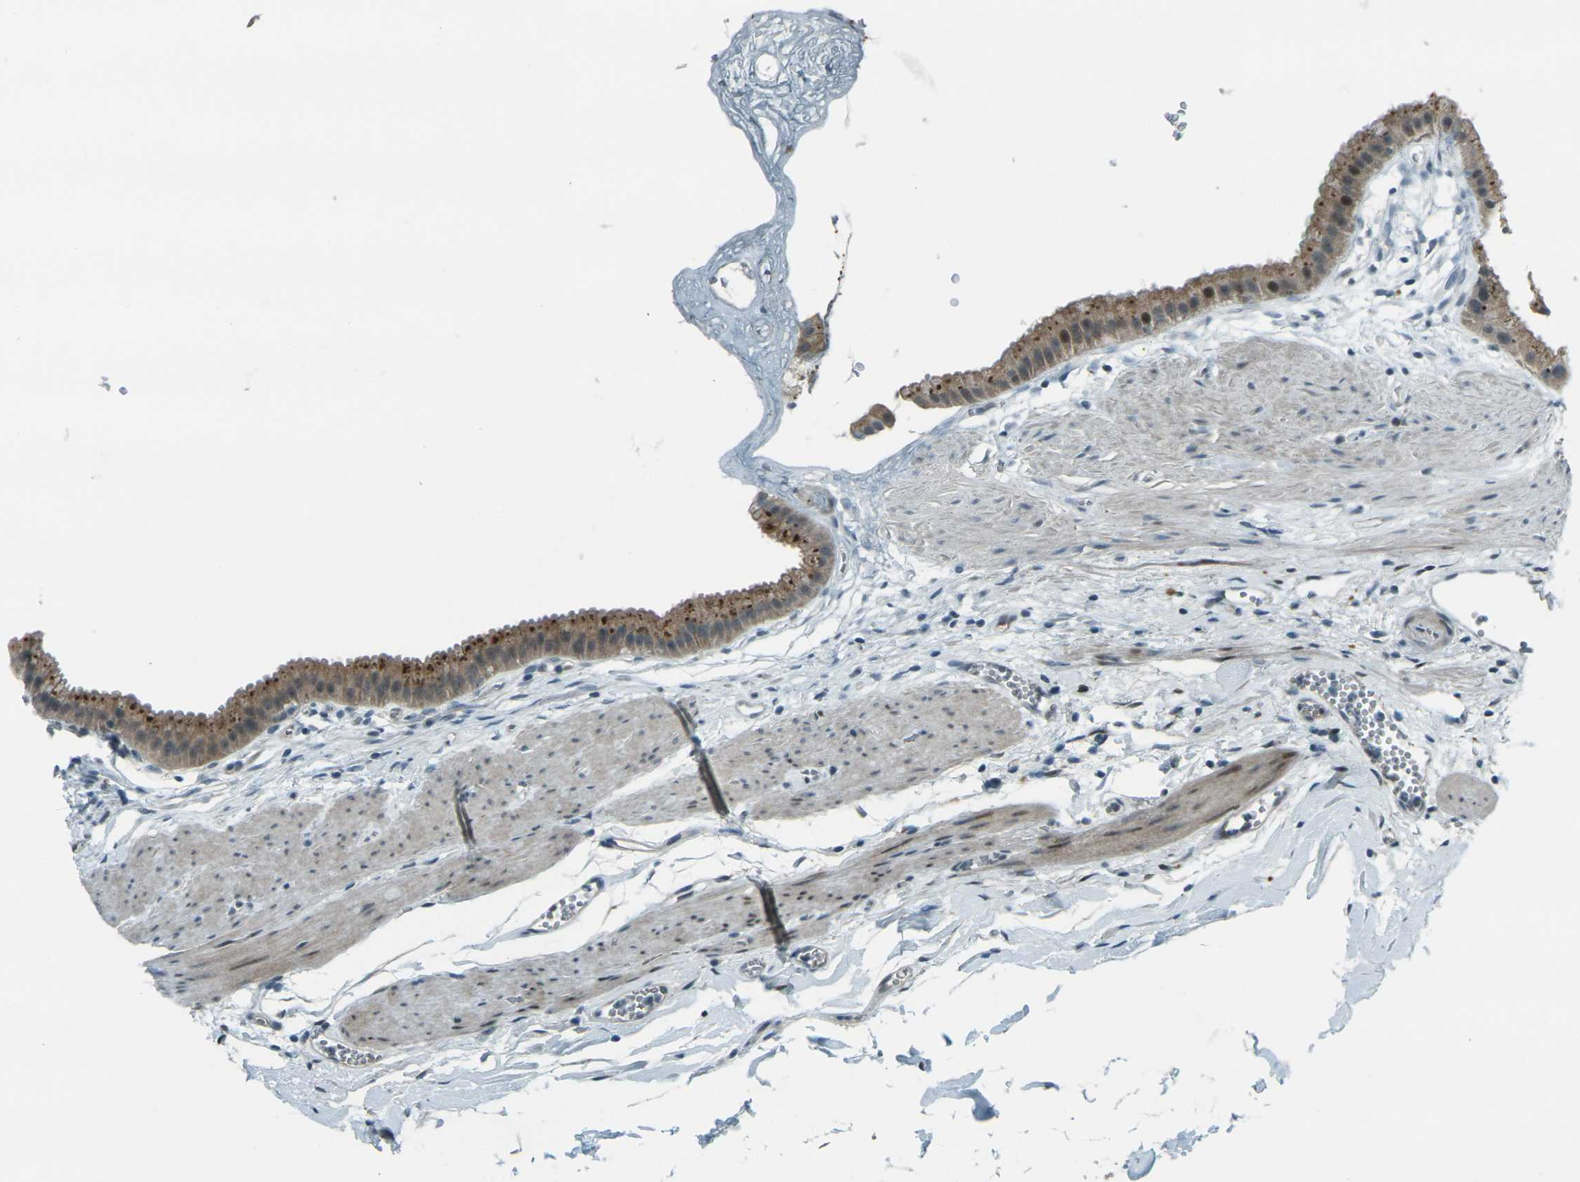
{"staining": {"intensity": "moderate", "quantity": ">75%", "location": "cytoplasmic/membranous"}, "tissue": "gallbladder", "cell_type": "Glandular cells", "image_type": "normal", "snomed": [{"axis": "morphology", "description": "Normal tissue, NOS"}, {"axis": "topography", "description": "Gallbladder"}], "caption": "Moderate cytoplasmic/membranous protein positivity is appreciated in approximately >75% of glandular cells in gallbladder.", "gene": "GPR19", "patient": {"sex": "female", "age": 64}}